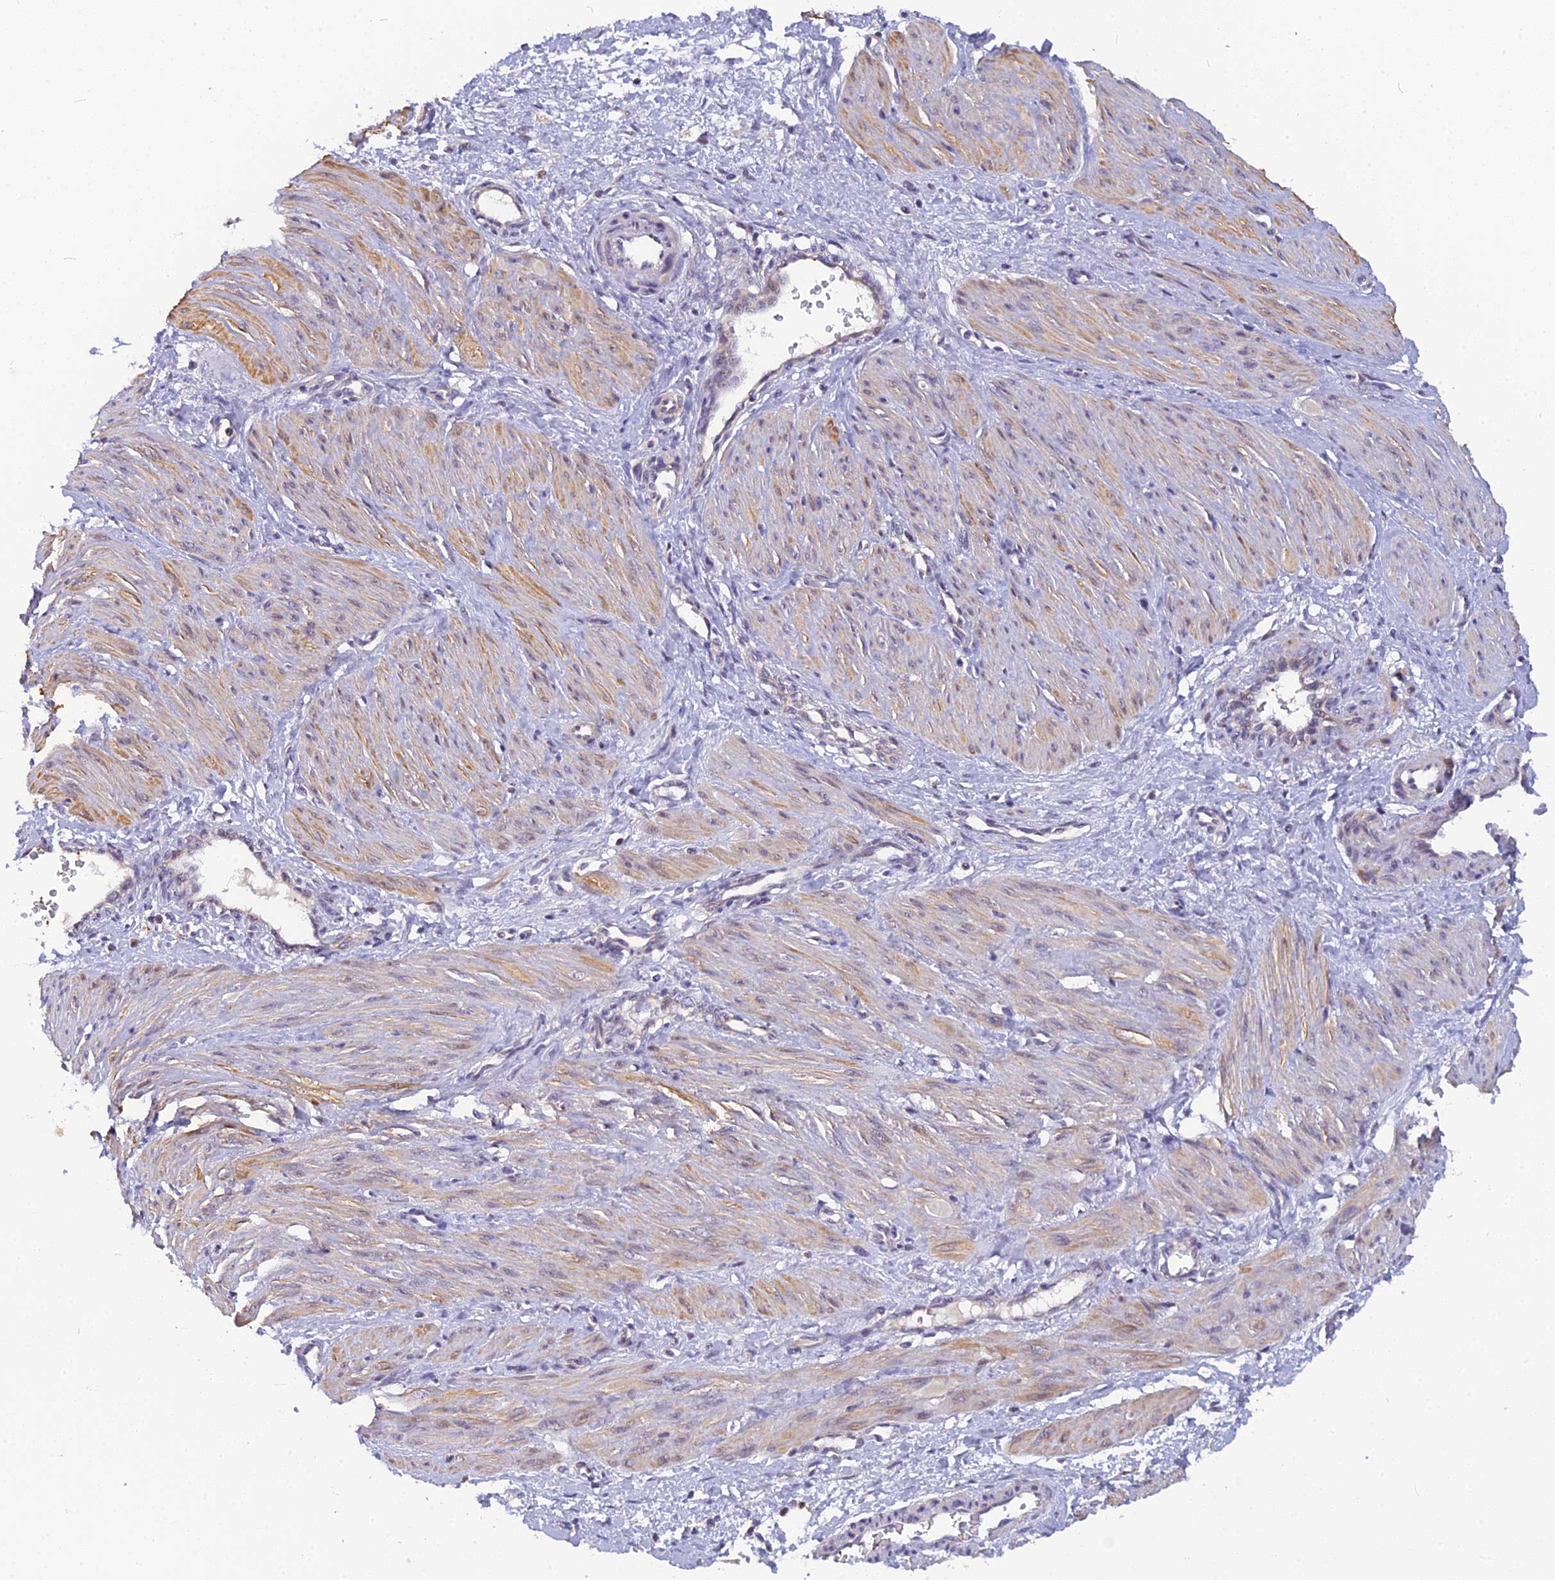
{"staining": {"intensity": "weak", "quantity": "25%-75%", "location": "cytoplasmic/membranous"}, "tissue": "smooth muscle", "cell_type": "Smooth muscle cells", "image_type": "normal", "snomed": [{"axis": "morphology", "description": "Normal tissue, NOS"}, {"axis": "topography", "description": "Endometrium"}], "caption": "A histopathology image of human smooth muscle stained for a protein demonstrates weak cytoplasmic/membranous brown staining in smooth muscle cells.", "gene": "CMC1", "patient": {"sex": "female", "age": 33}}